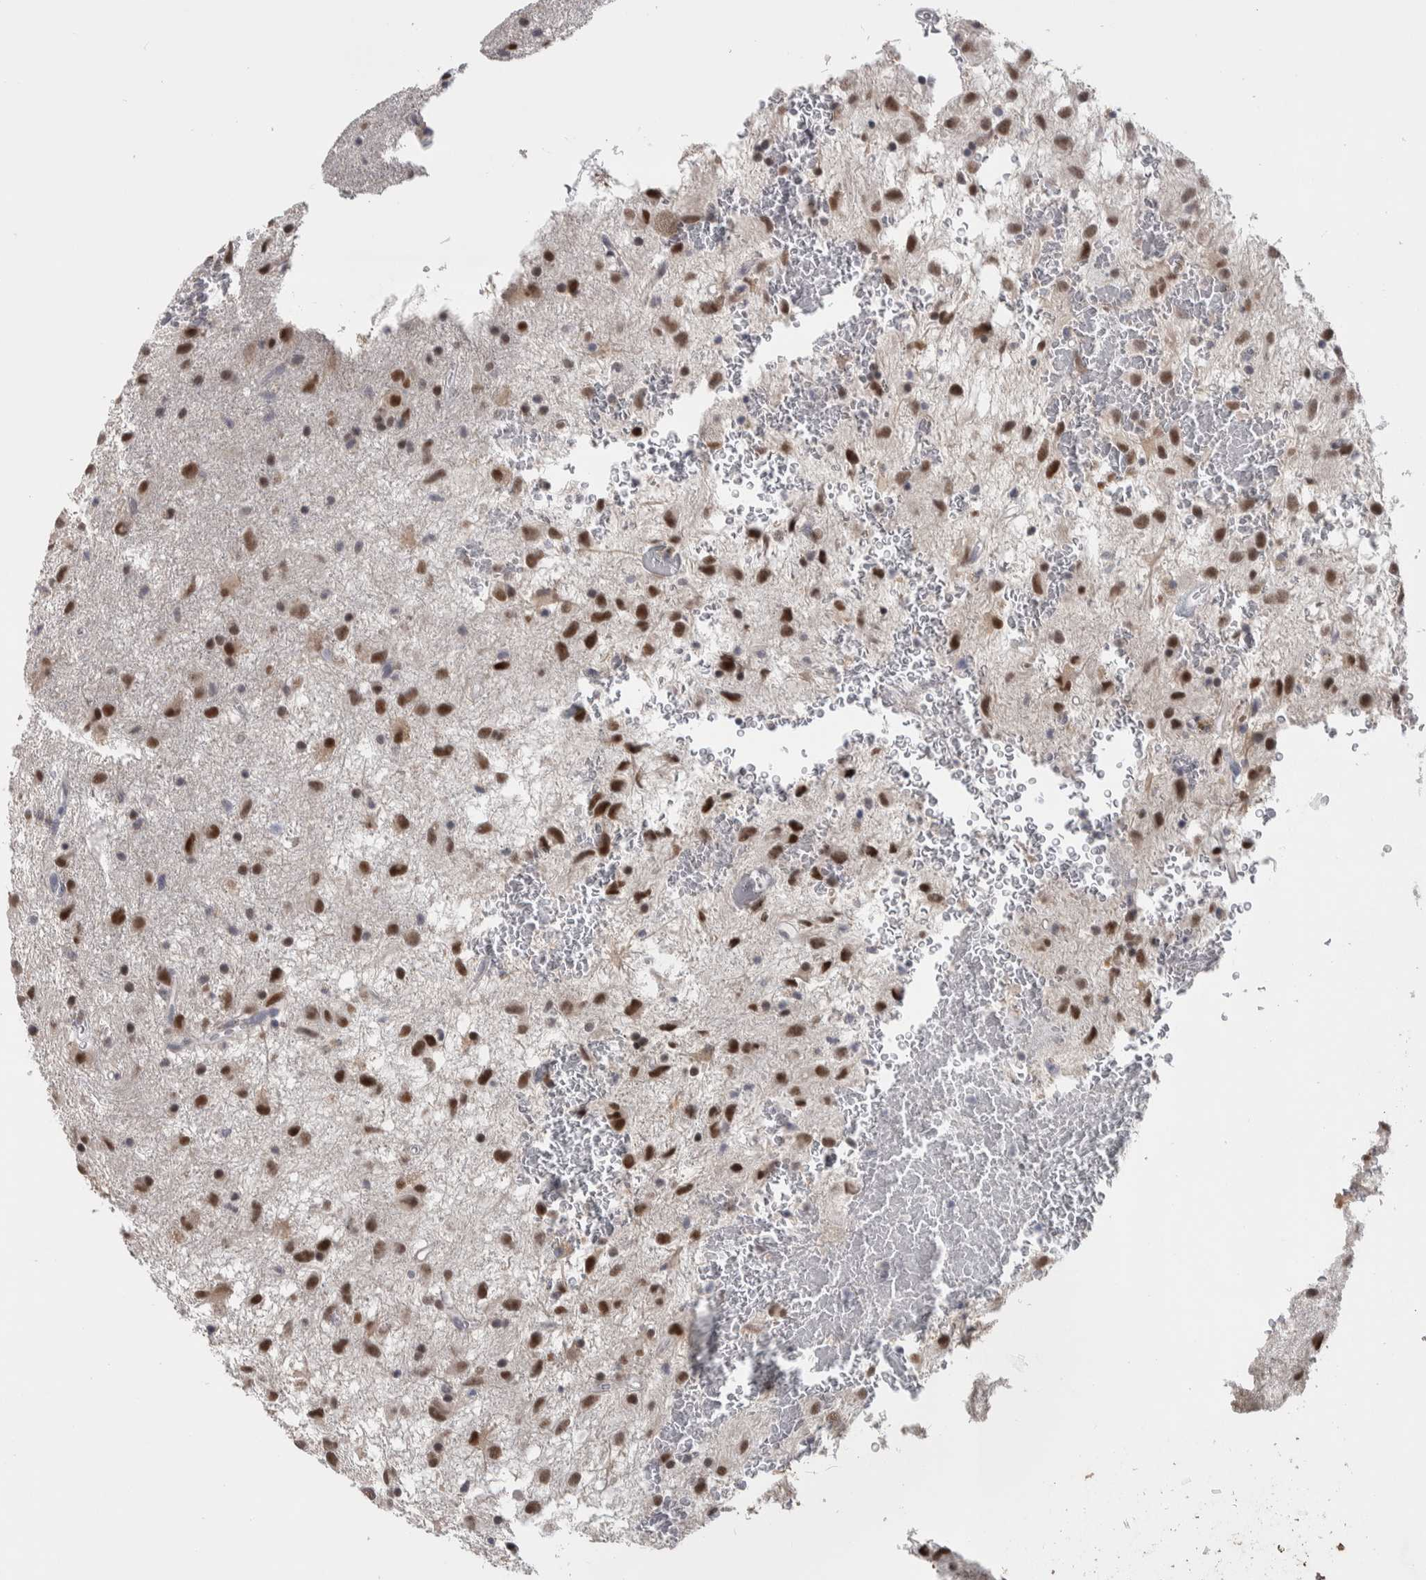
{"staining": {"intensity": "strong", "quantity": ">75%", "location": "nuclear"}, "tissue": "glioma", "cell_type": "Tumor cells", "image_type": "cancer", "snomed": [{"axis": "morphology", "description": "Glioma, malignant, Low grade"}, {"axis": "topography", "description": "Brain"}], "caption": "Approximately >75% of tumor cells in human glioma demonstrate strong nuclear protein expression as visualized by brown immunohistochemical staining.", "gene": "HEXIM2", "patient": {"sex": "male", "age": 77}}